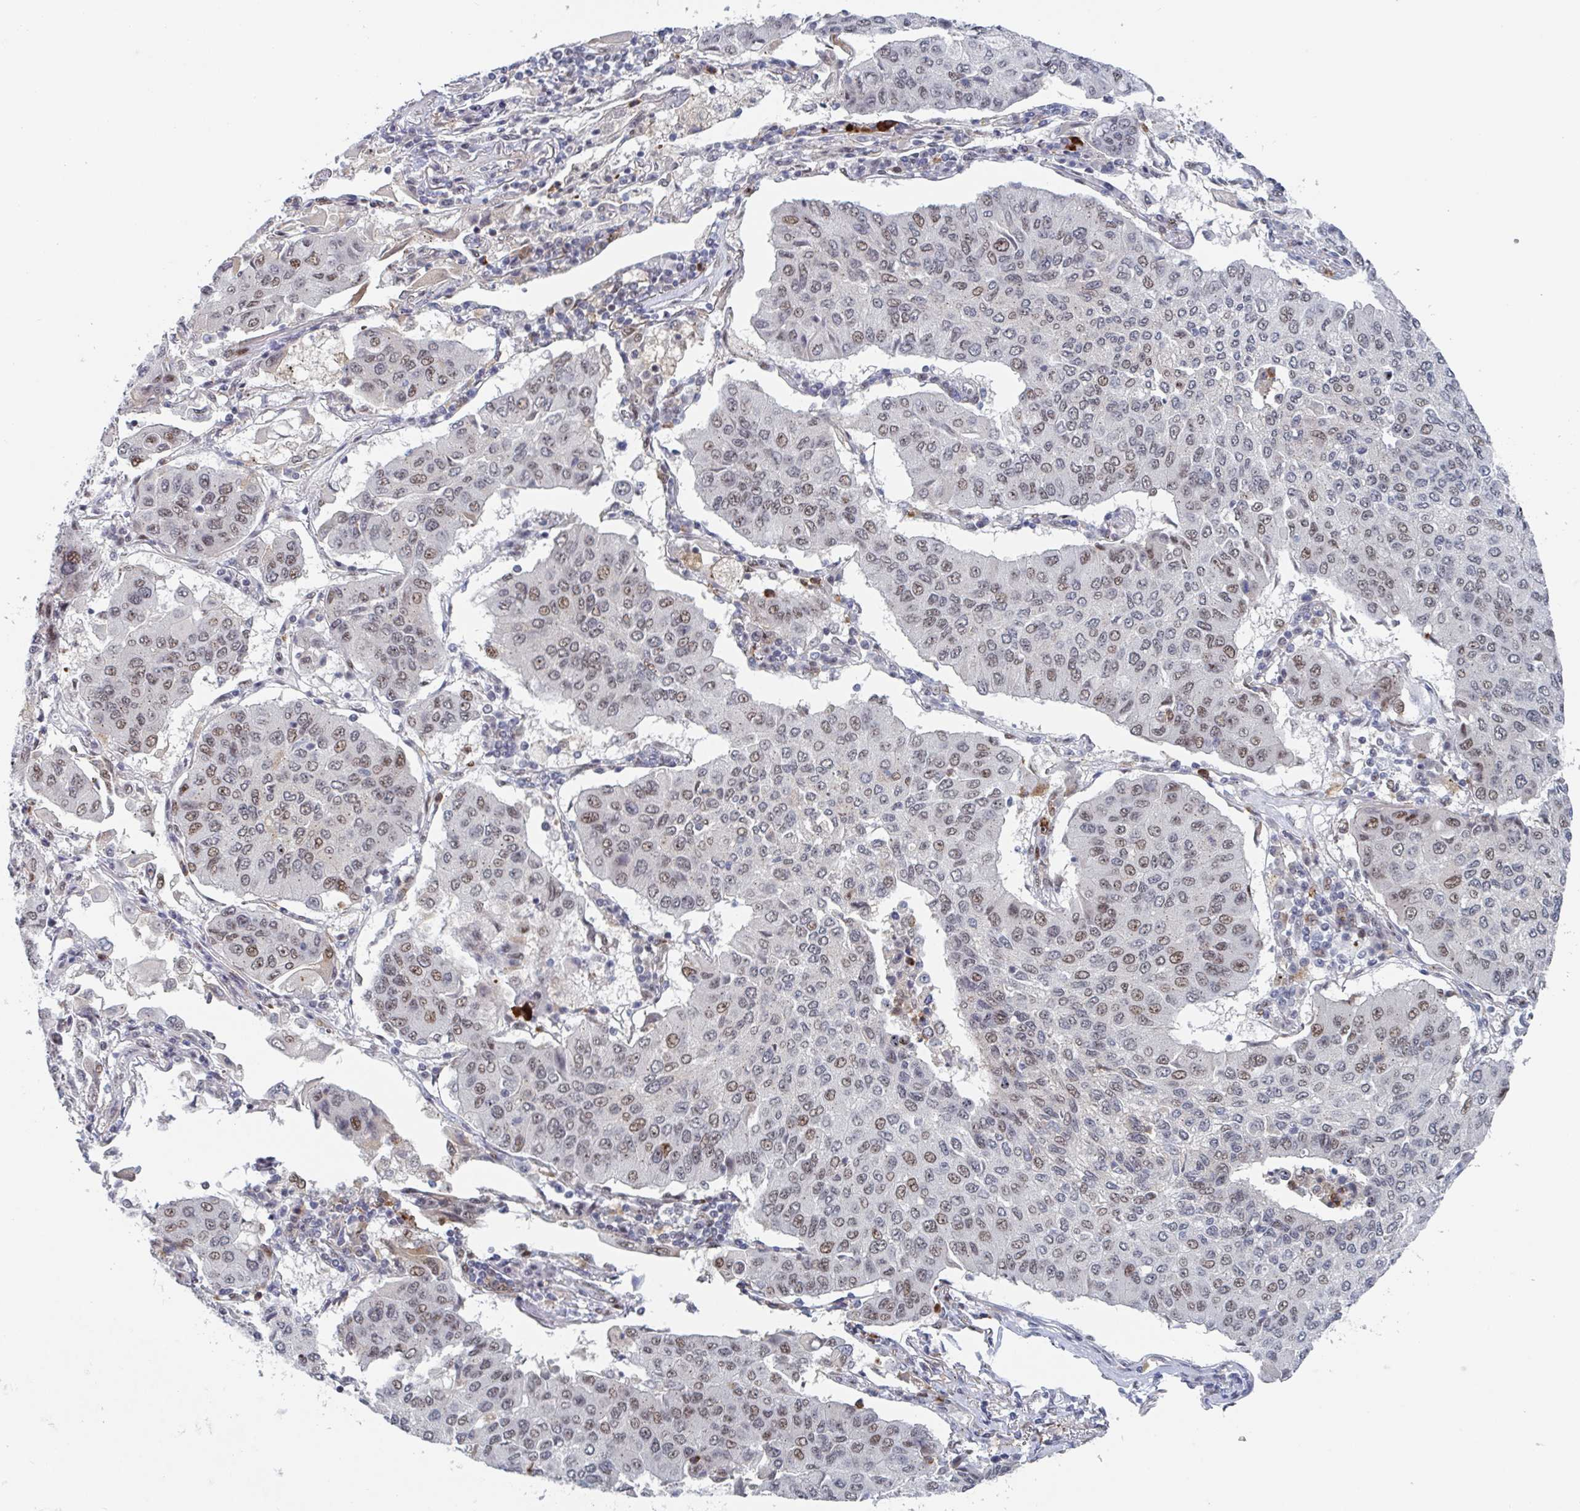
{"staining": {"intensity": "moderate", "quantity": "25%-75%", "location": "nuclear"}, "tissue": "lung cancer", "cell_type": "Tumor cells", "image_type": "cancer", "snomed": [{"axis": "morphology", "description": "Squamous cell carcinoma, NOS"}, {"axis": "topography", "description": "Lung"}], "caption": "Tumor cells show medium levels of moderate nuclear expression in about 25%-75% of cells in lung squamous cell carcinoma.", "gene": "RNF212", "patient": {"sex": "male", "age": 74}}